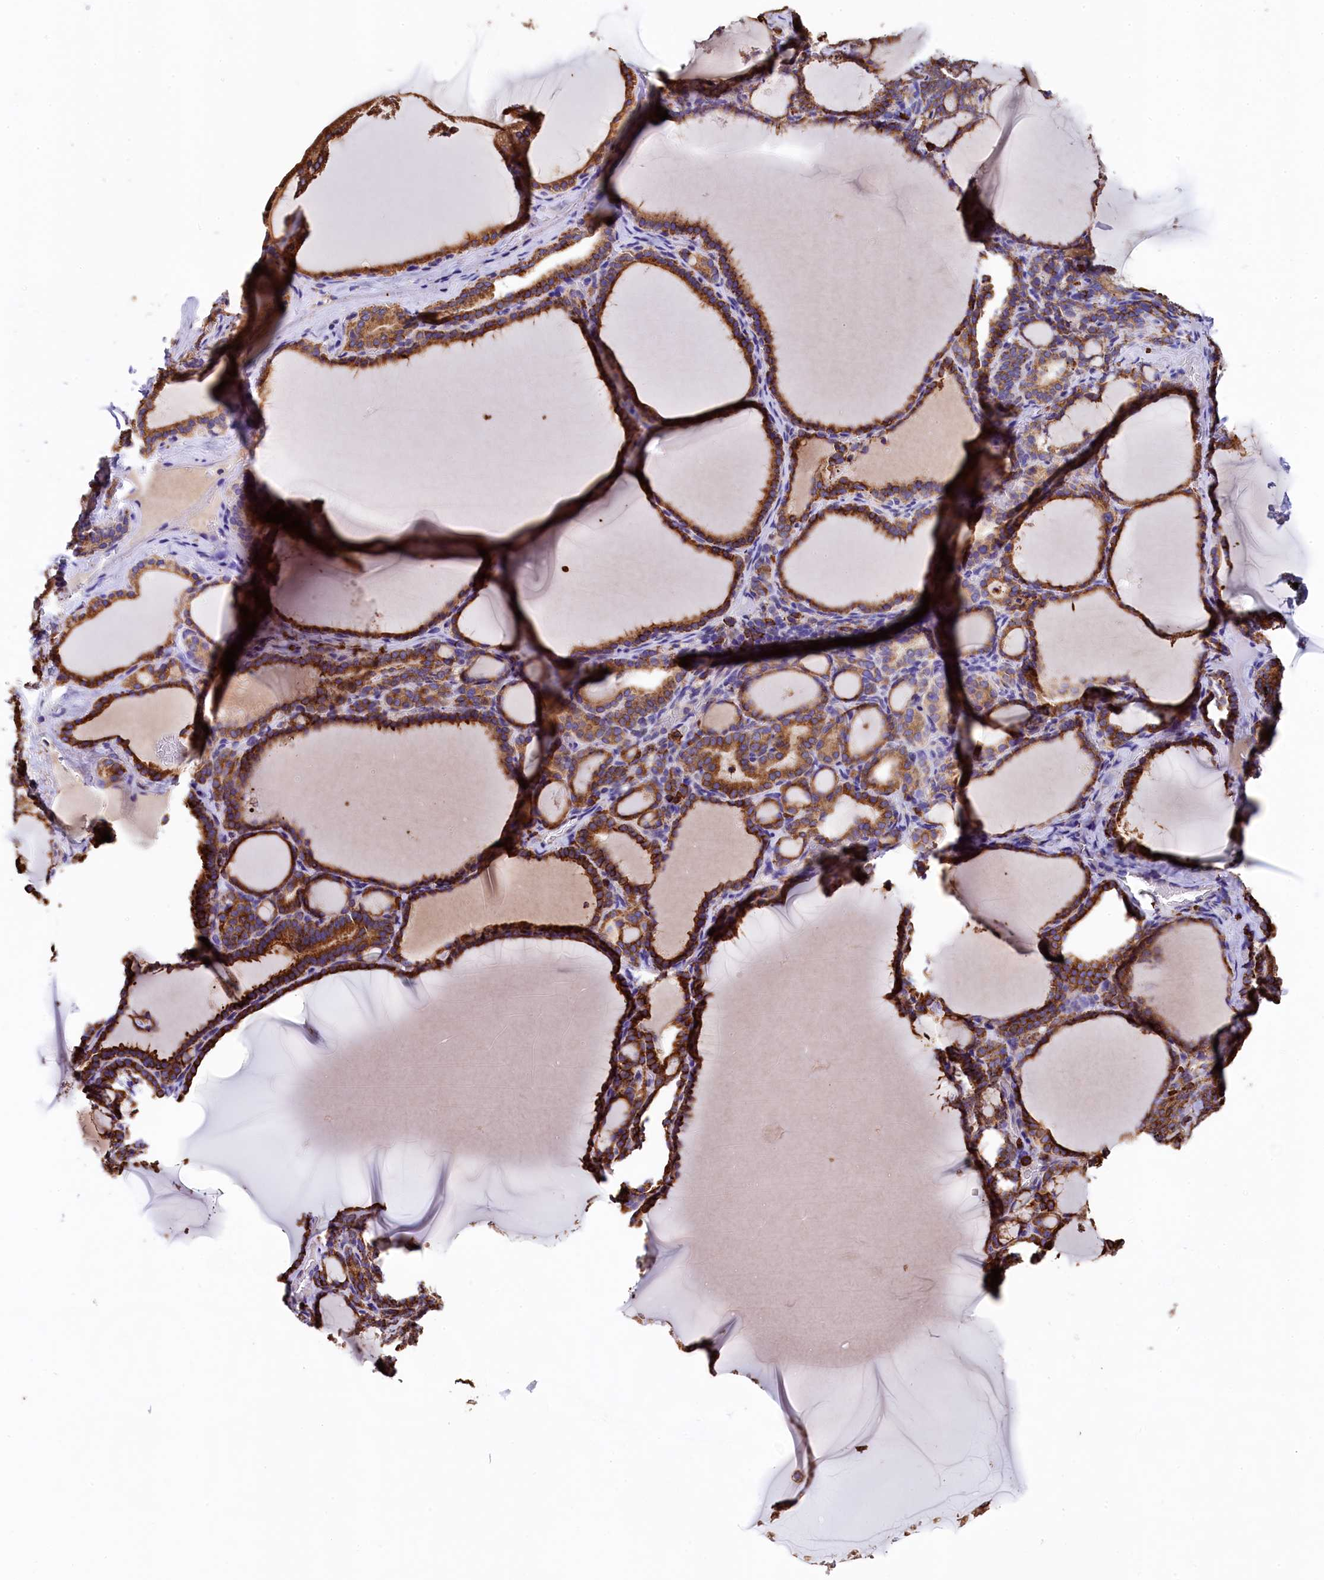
{"staining": {"intensity": "strong", "quantity": ">75%", "location": "cytoplasmic/membranous"}, "tissue": "thyroid gland", "cell_type": "Glandular cells", "image_type": "normal", "snomed": [{"axis": "morphology", "description": "Normal tissue, NOS"}, {"axis": "topography", "description": "Thyroid gland"}], "caption": "Thyroid gland stained for a protein (brown) demonstrates strong cytoplasmic/membranous positive staining in about >75% of glandular cells.", "gene": "CAPS2", "patient": {"sex": "female", "age": 39}}